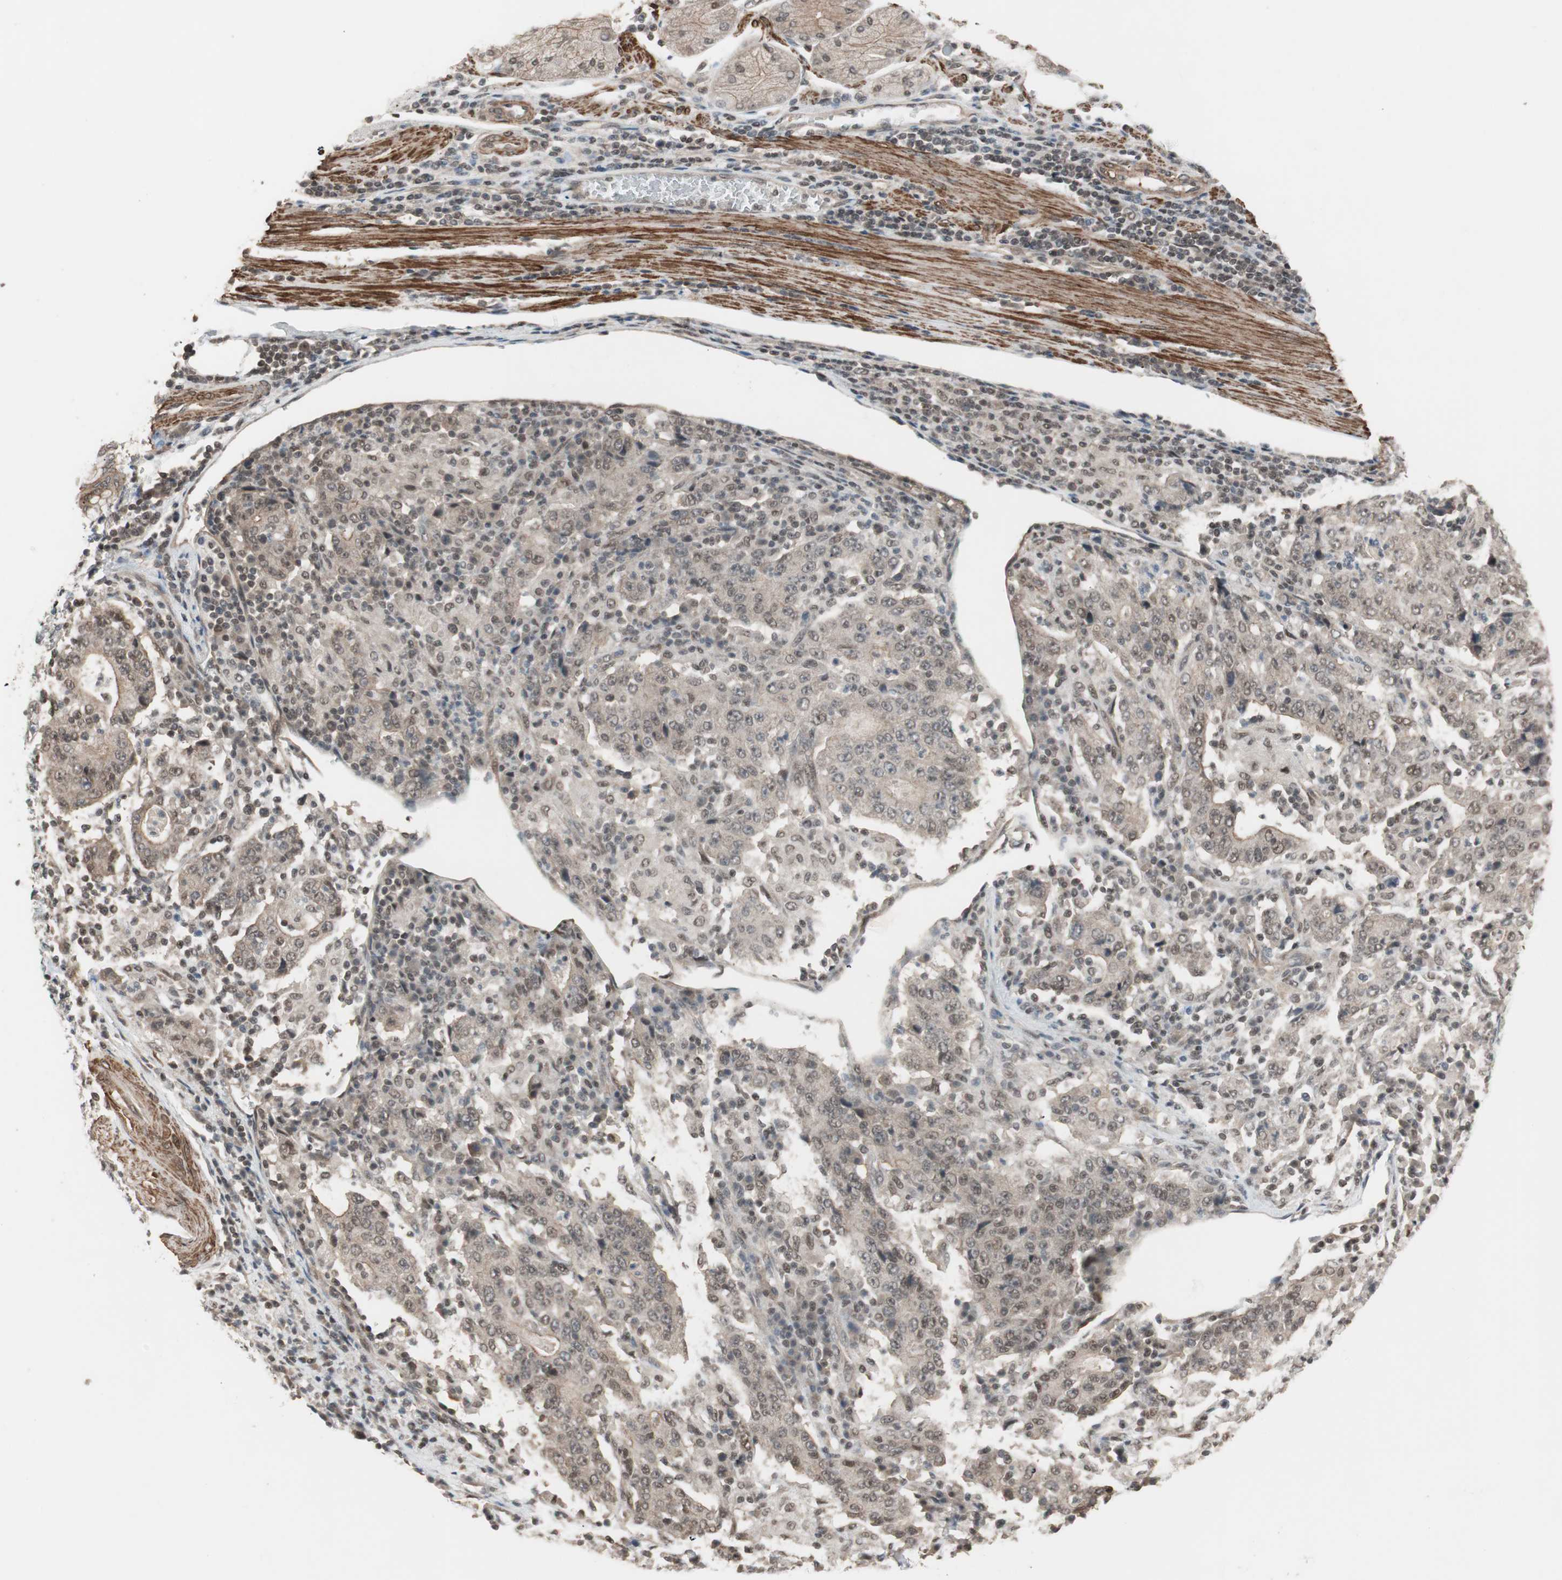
{"staining": {"intensity": "weak", "quantity": "25%-75%", "location": "cytoplasmic/membranous,nuclear"}, "tissue": "stomach cancer", "cell_type": "Tumor cells", "image_type": "cancer", "snomed": [{"axis": "morphology", "description": "Normal tissue, NOS"}, {"axis": "morphology", "description": "Adenocarcinoma, NOS"}, {"axis": "topography", "description": "Stomach, upper"}, {"axis": "topography", "description": "Stomach"}], "caption": "The immunohistochemical stain highlights weak cytoplasmic/membranous and nuclear positivity in tumor cells of stomach cancer tissue.", "gene": "DRAP1", "patient": {"sex": "male", "age": 59}}